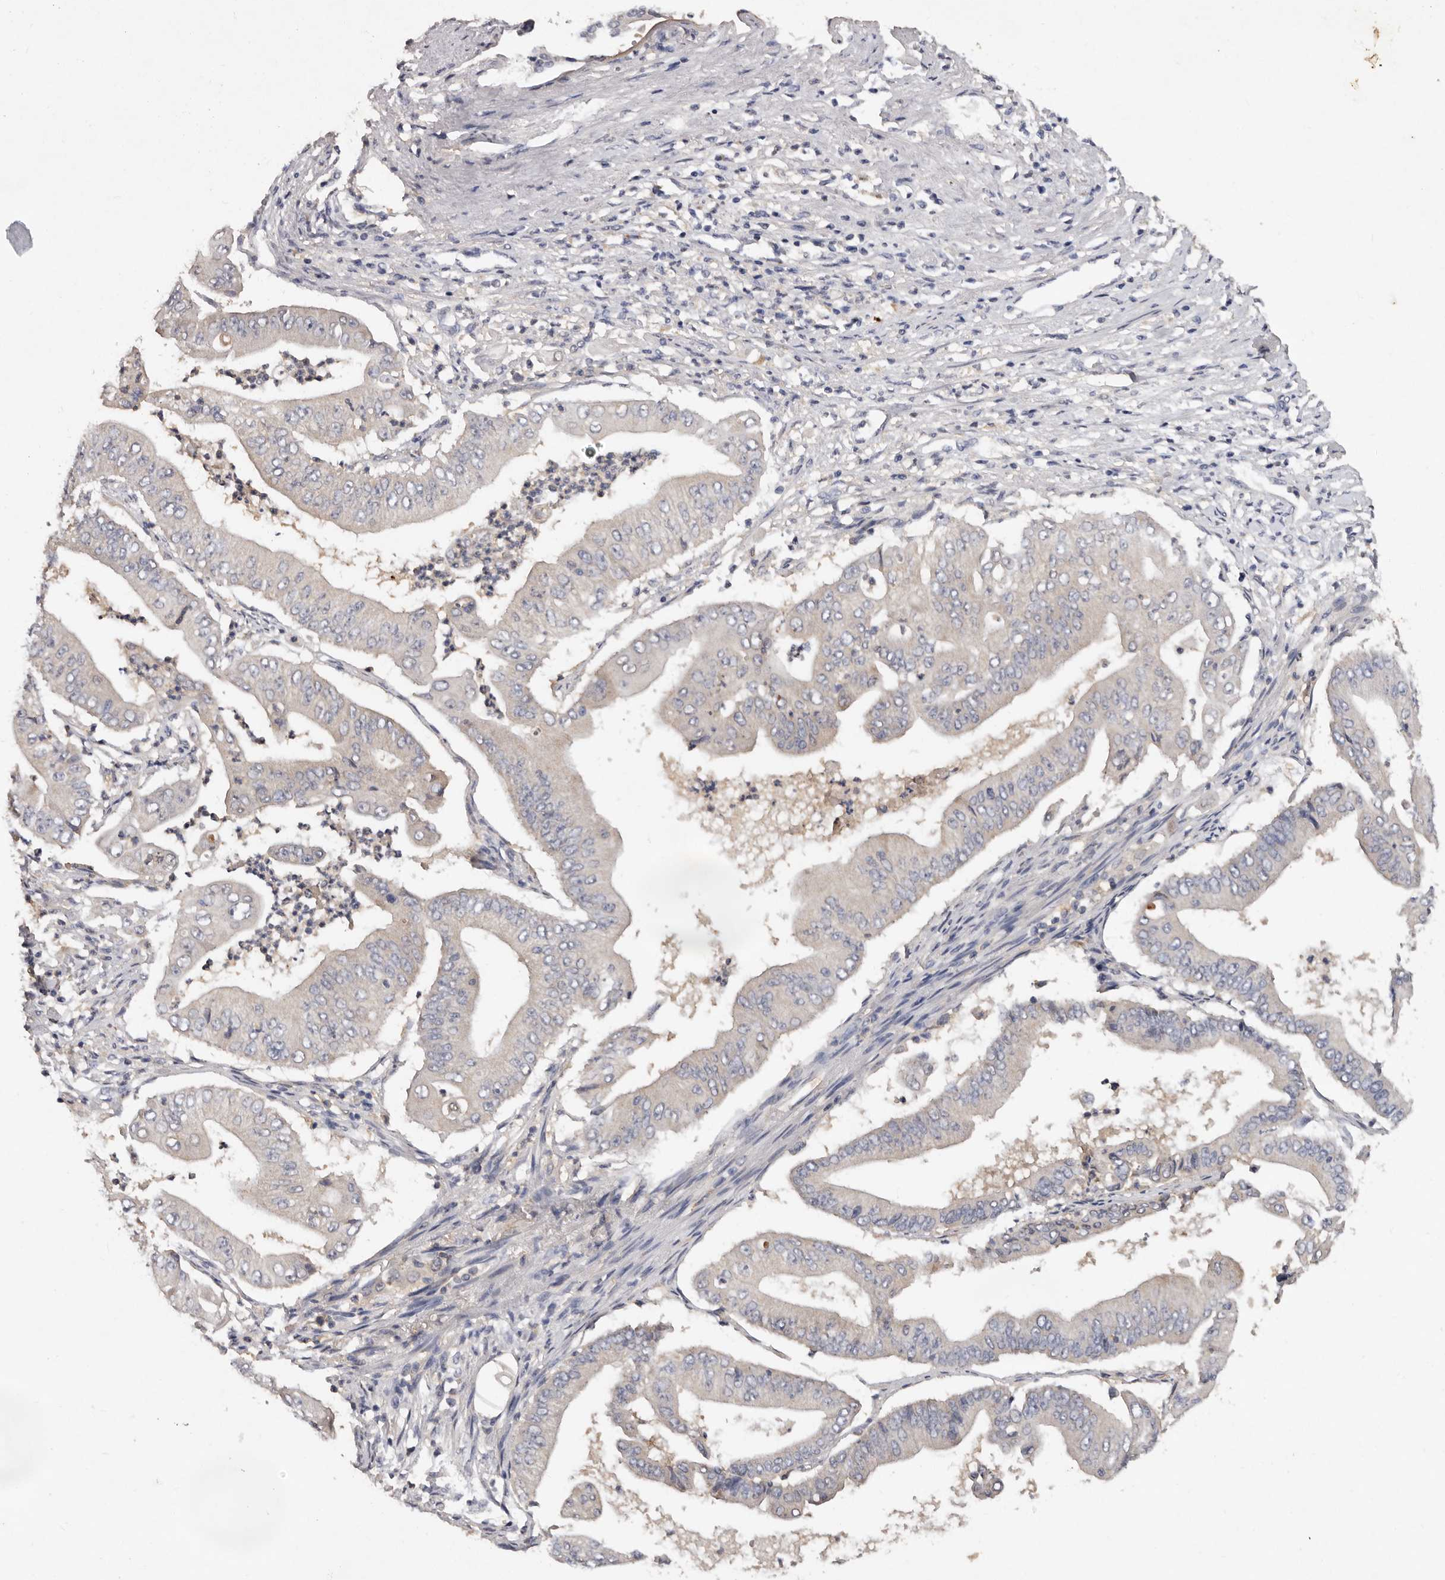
{"staining": {"intensity": "negative", "quantity": "none", "location": "none"}, "tissue": "pancreatic cancer", "cell_type": "Tumor cells", "image_type": "cancer", "snomed": [{"axis": "morphology", "description": "Adenocarcinoma, NOS"}, {"axis": "topography", "description": "Pancreas"}], "caption": "Immunohistochemistry (IHC) photomicrograph of pancreatic cancer stained for a protein (brown), which shows no positivity in tumor cells.", "gene": "EDEM1", "patient": {"sex": "female", "age": 77}}